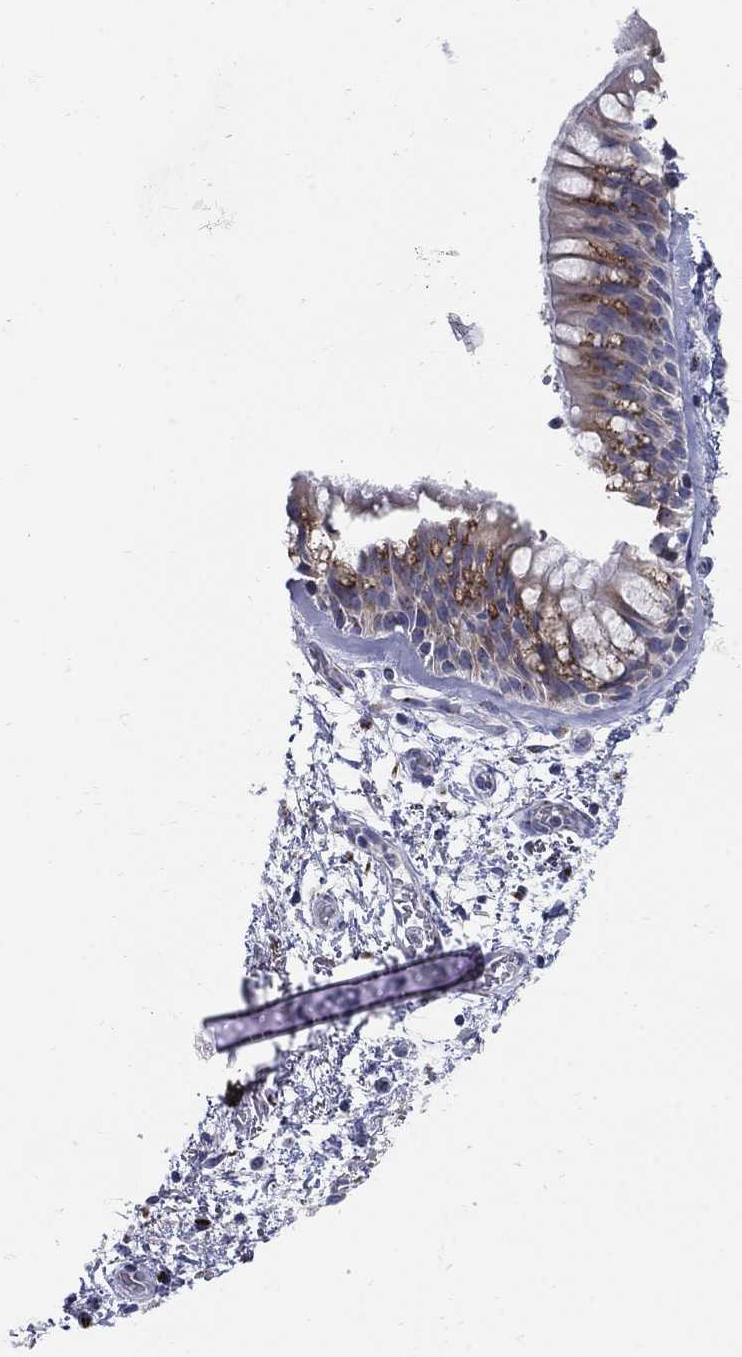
{"staining": {"intensity": "moderate", "quantity": "25%-75%", "location": "cytoplasmic/membranous"}, "tissue": "bronchus", "cell_type": "Respiratory epithelial cells", "image_type": "normal", "snomed": [{"axis": "morphology", "description": "Normal tissue, NOS"}, {"axis": "topography", "description": "Bronchus"}, {"axis": "topography", "description": "Lung"}], "caption": "A photomicrograph of bronchus stained for a protein demonstrates moderate cytoplasmic/membranous brown staining in respiratory epithelial cells.", "gene": "PANK3", "patient": {"sex": "female", "age": 57}}